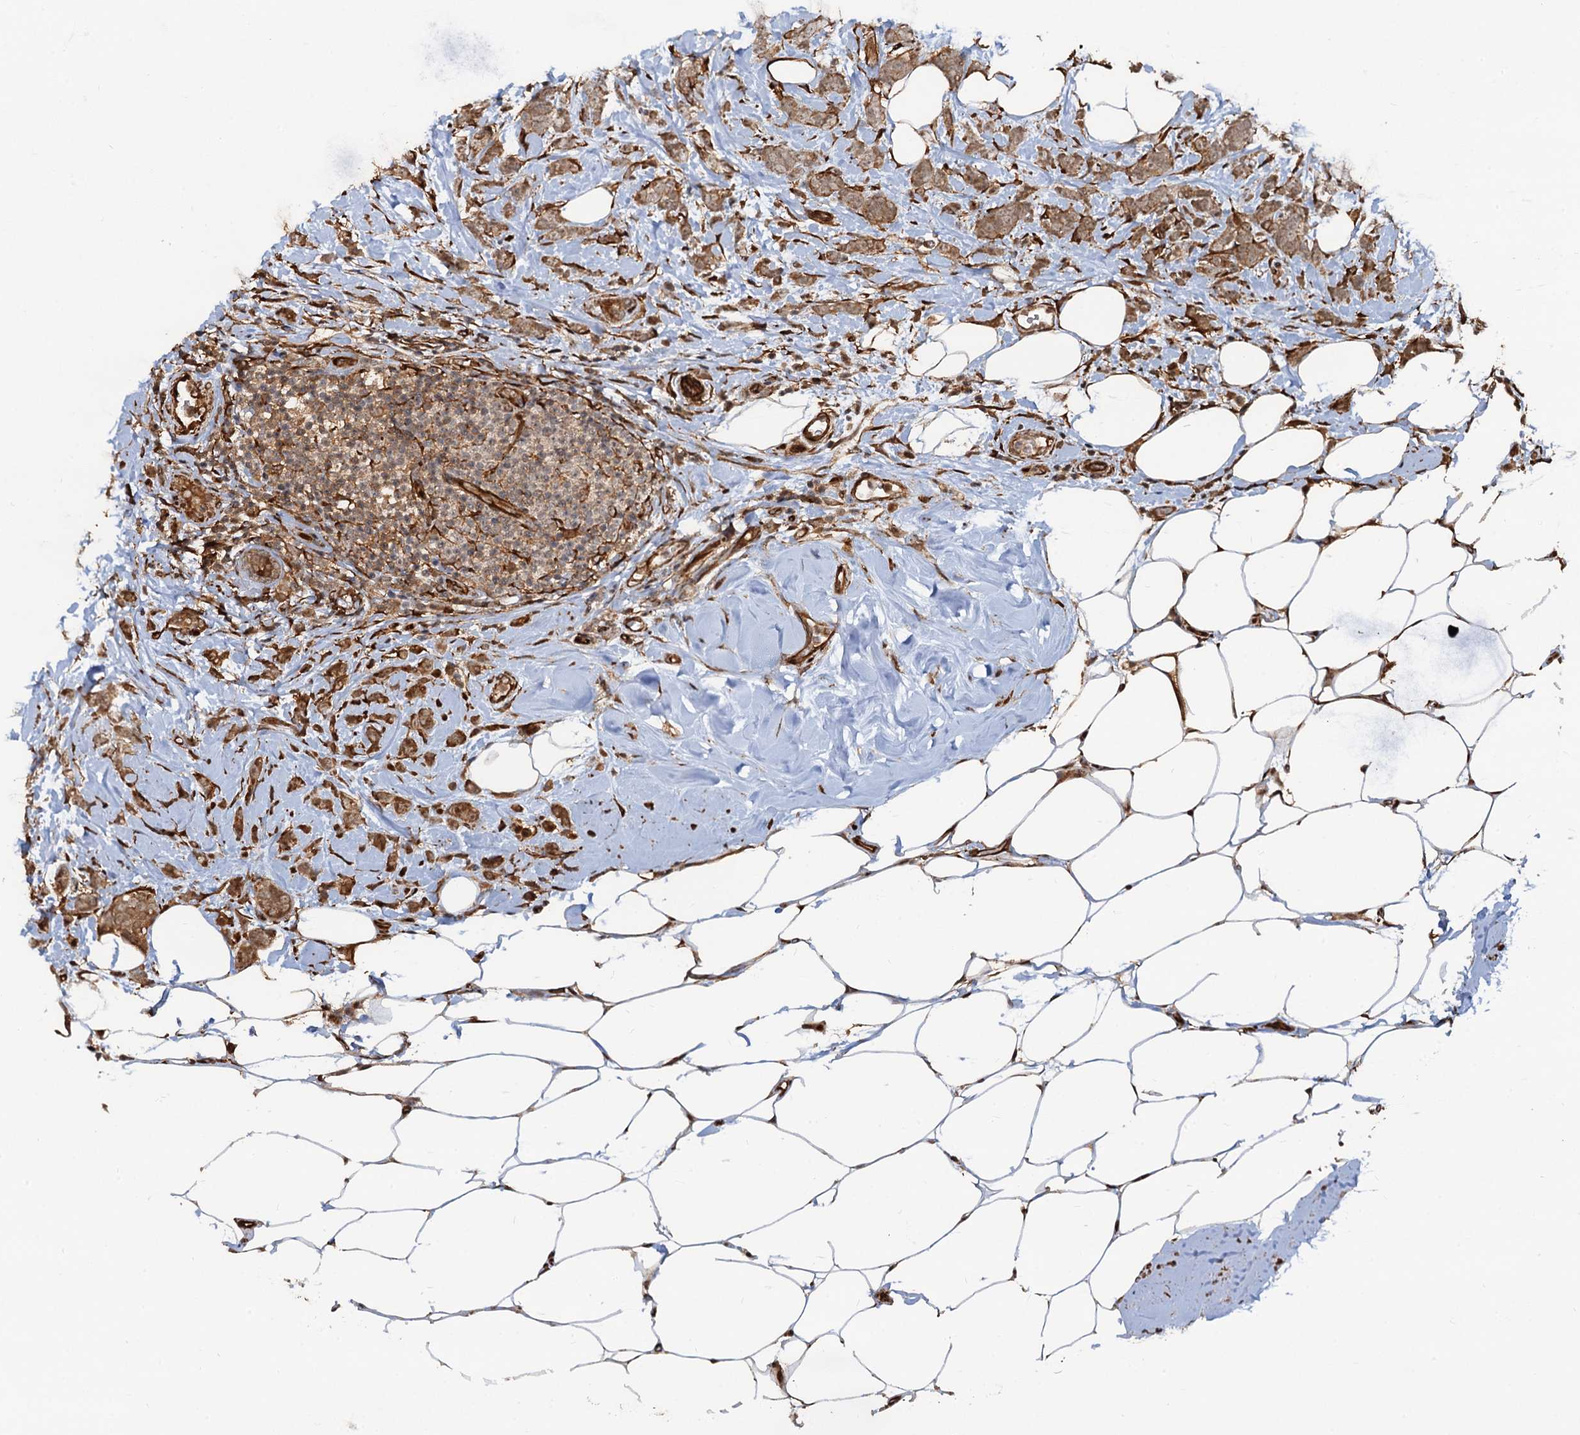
{"staining": {"intensity": "moderate", "quantity": ">75%", "location": "cytoplasmic/membranous,nuclear"}, "tissue": "breast cancer", "cell_type": "Tumor cells", "image_type": "cancer", "snomed": [{"axis": "morphology", "description": "Lobular carcinoma"}, {"axis": "topography", "description": "Breast"}], "caption": "High-power microscopy captured an IHC image of breast lobular carcinoma, revealing moderate cytoplasmic/membranous and nuclear expression in about >75% of tumor cells.", "gene": "SNRNP25", "patient": {"sex": "female", "age": 58}}